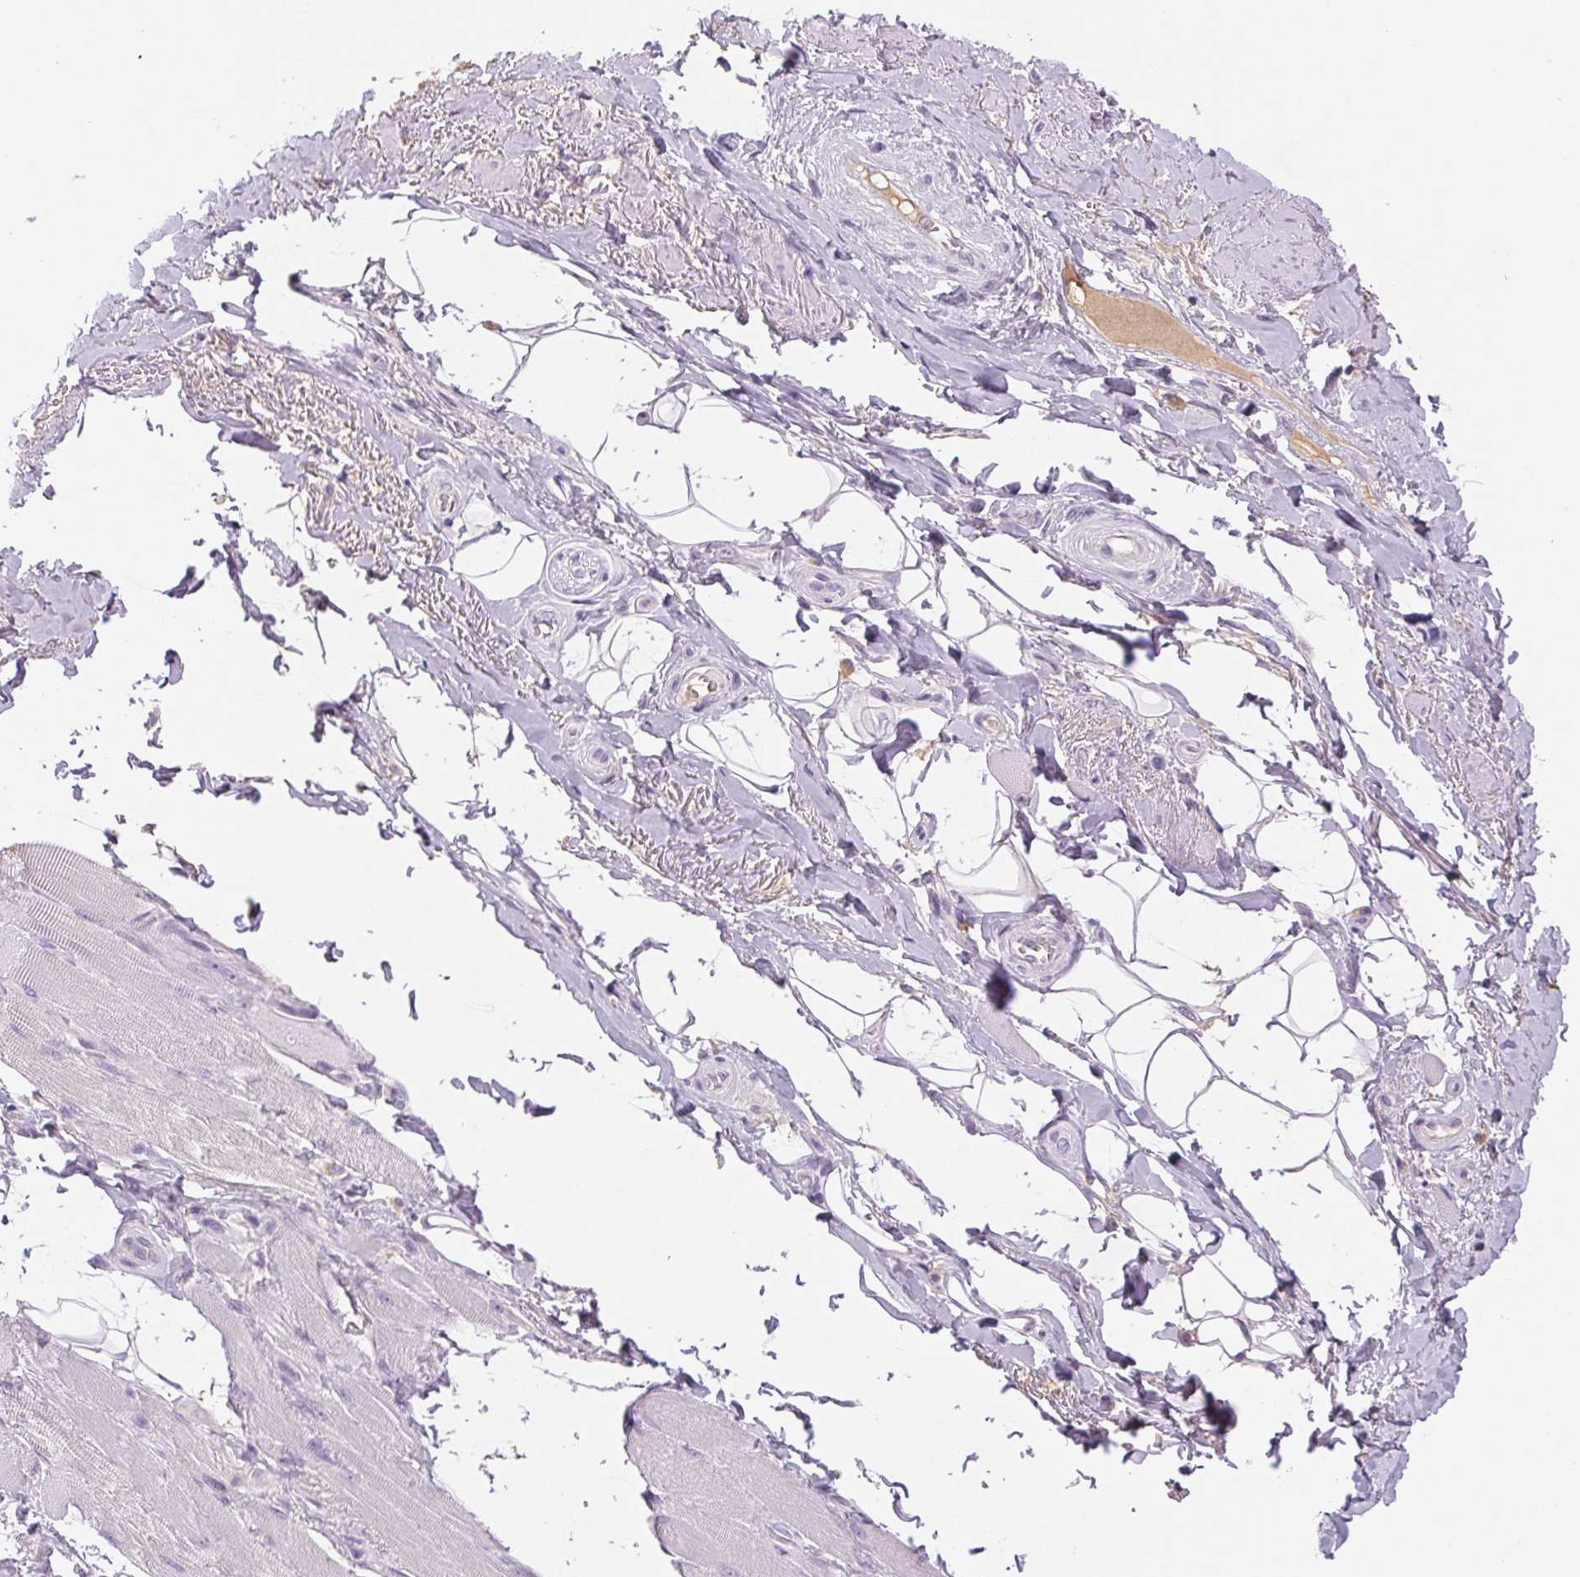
{"staining": {"intensity": "negative", "quantity": "none", "location": "none"}, "tissue": "adipose tissue", "cell_type": "Adipocytes", "image_type": "normal", "snomed": [{"axis": "morphology", "description": "Normal tissue, NOS"}, {"axis": "topography", "description": "Anal"}, {"axis": "topography", "description": "Peripheral nerve tissue"}], "caption": "This is a image of immunohistochemistry (IHC) staining of benign adipose tissue, which shows no expression in adipocytes. Brightfield microscopy of IHC stained with DAB (3,3'-diaminobenzidine) (brown) and hematoxylin (blue), captured at high magnification.", "gene": "IFIT1B", "patient": {"sex": "male", "age": 53}}